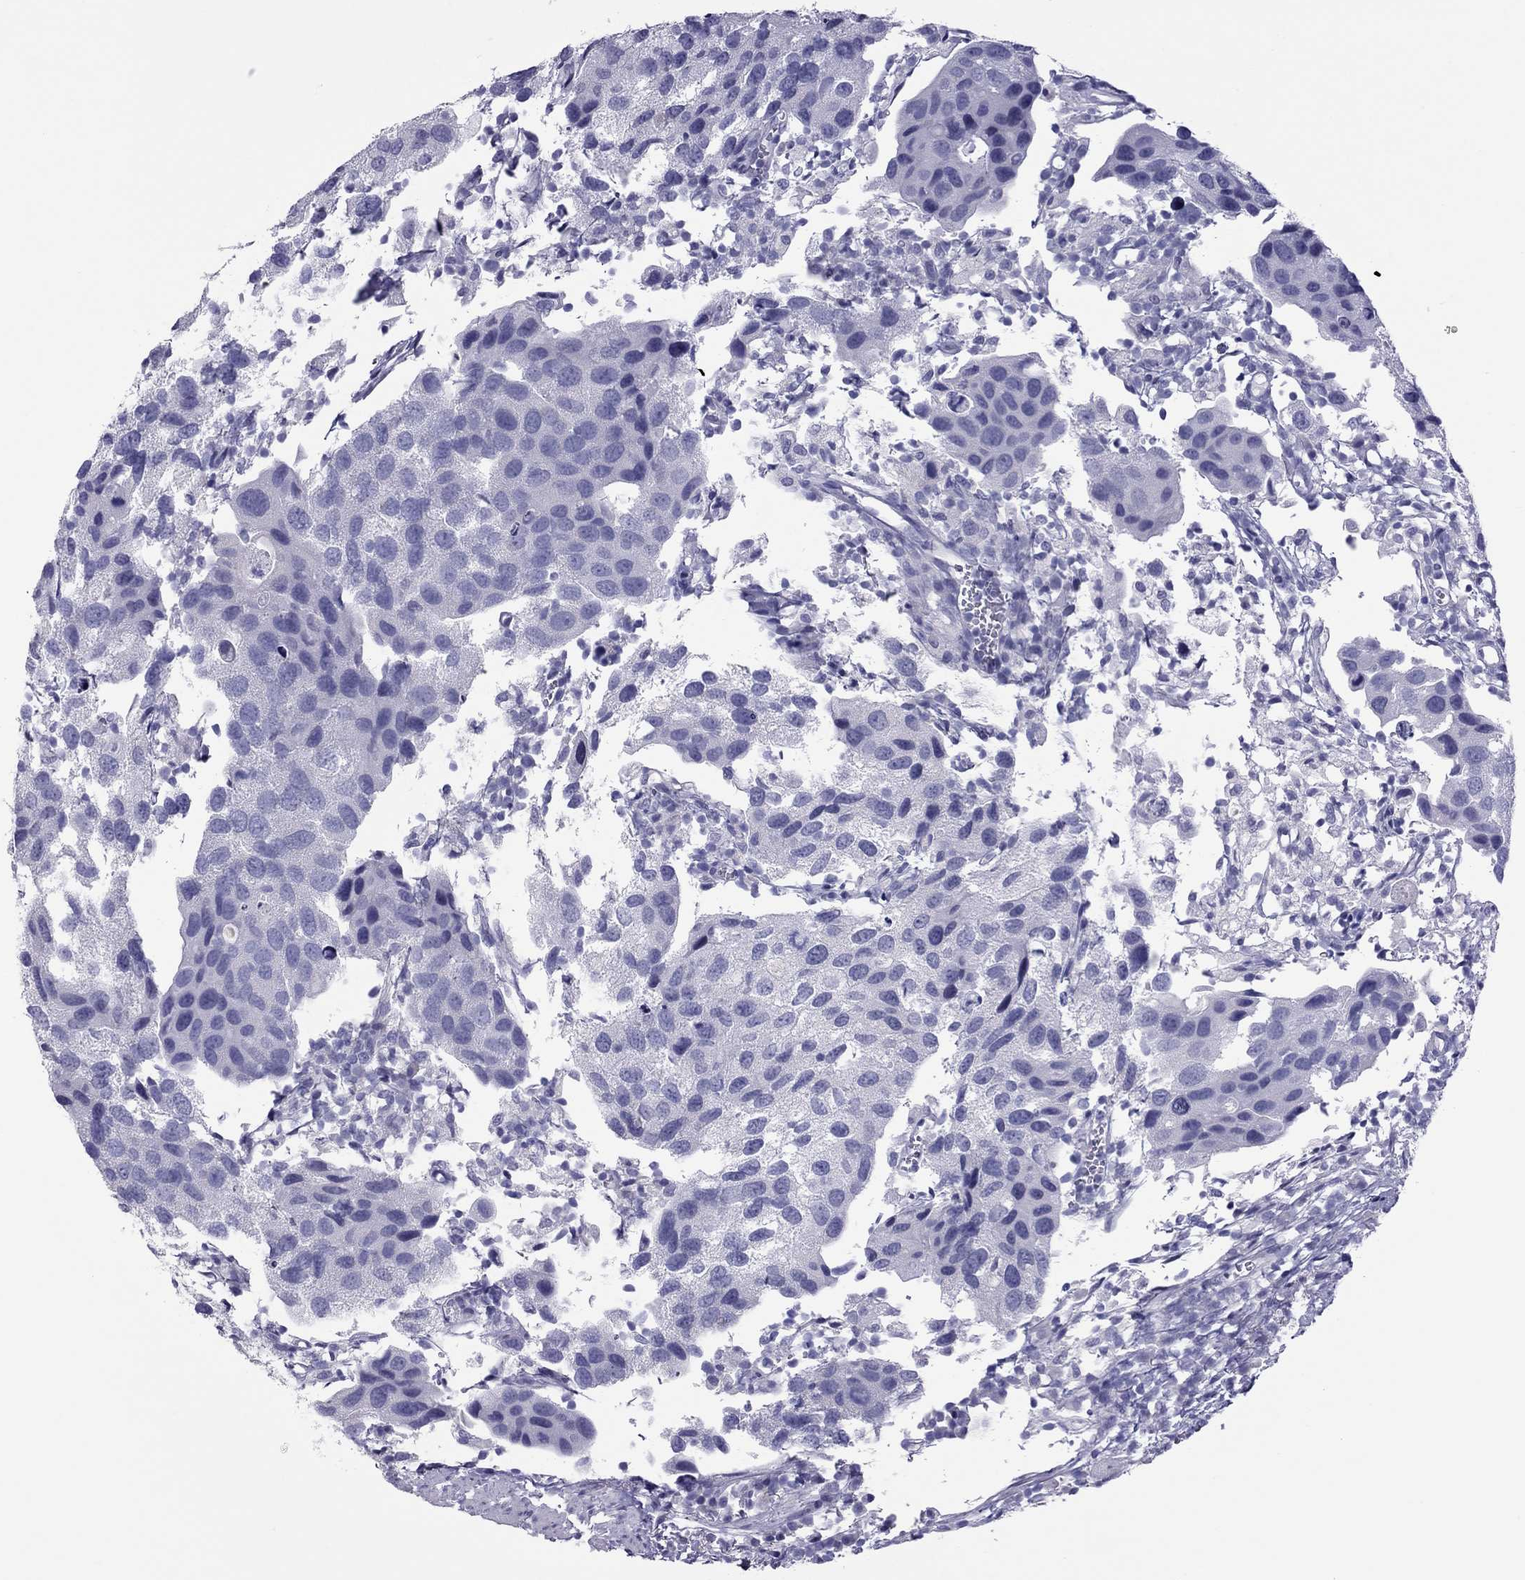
{"staining": {"intensity": "negative", "quantity": "none", "location": "none"}, "tissue": "urothelial cancer", "cell_type": "Tumor cells", "image_type": "cancer", "snomed": [{"axis": "morphology", "description": "Urothelial carcinoma, High grade"}, {"axis": "topography", "description": "Urinary bladder"}], "caption": "DAB (3,3'-diaminobenzidine) immunohistochemical staining of human urothelial carcinoma (high-grade) displays no significant positivity in tumor cells.", "gene": "TEX14", "patient": {"sex": "male", "age": 79}}